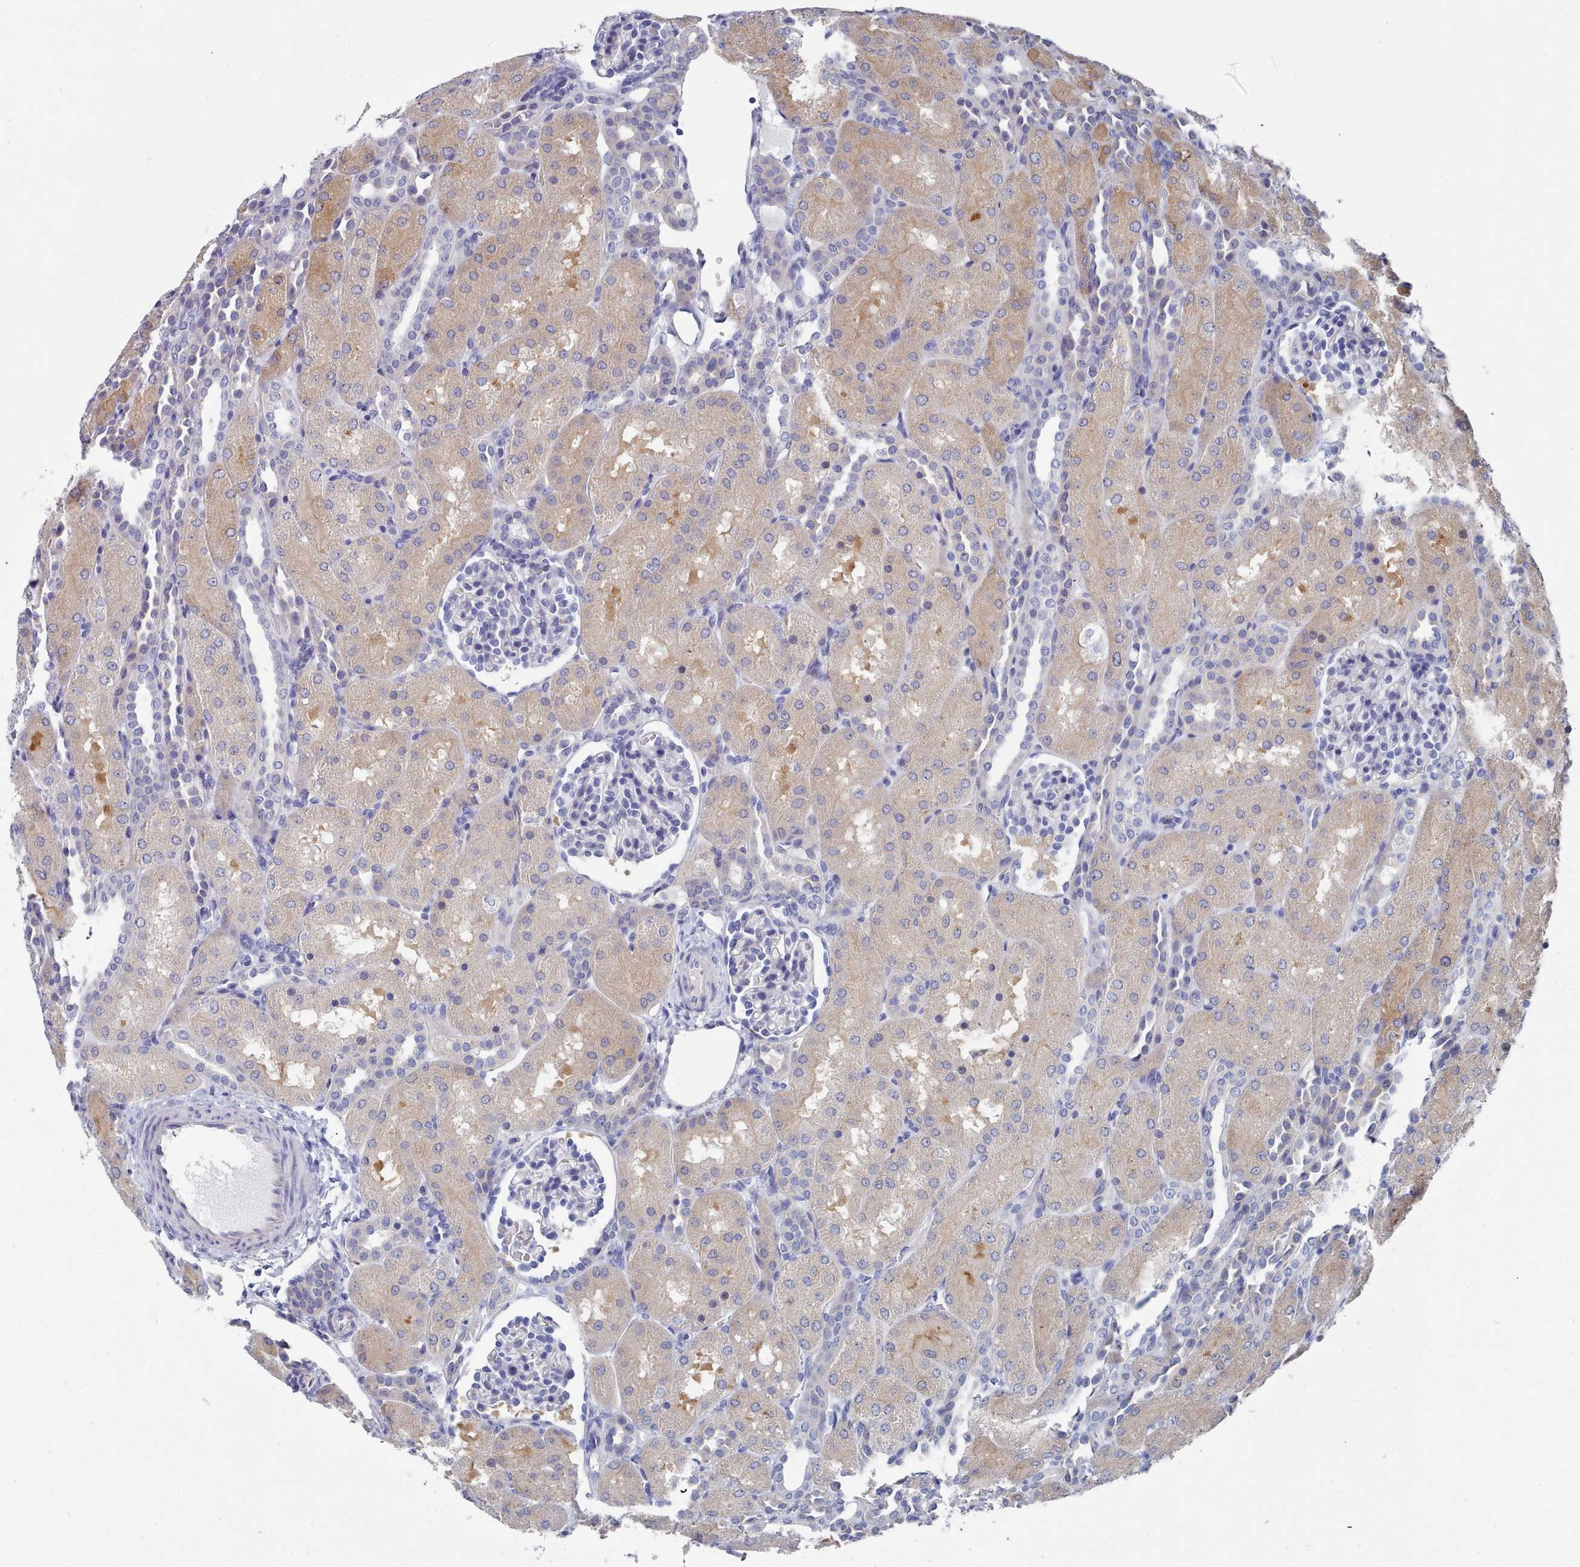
{"staining": {"intensity": "negative", "quantity": "none", "location": "none"}, "tissue": "kidney", "cell_type": "Cells in glomeruli", "image_type": "normal", "snomed": [{"axis": "morphology", "description": "Normal tissue, NOS"}, {"axis": "topography", "description": "Kidney"}], "caption": "Immunohistochemistry photomicrograph of normal kidney: human kidney stained with DAB (3,3'-diaminobenzidine) reveals no significant protein staining in cells in glomeruli.", "gene": "ENSG00000285188", "patient": {"sex": "male", "age": 1}}